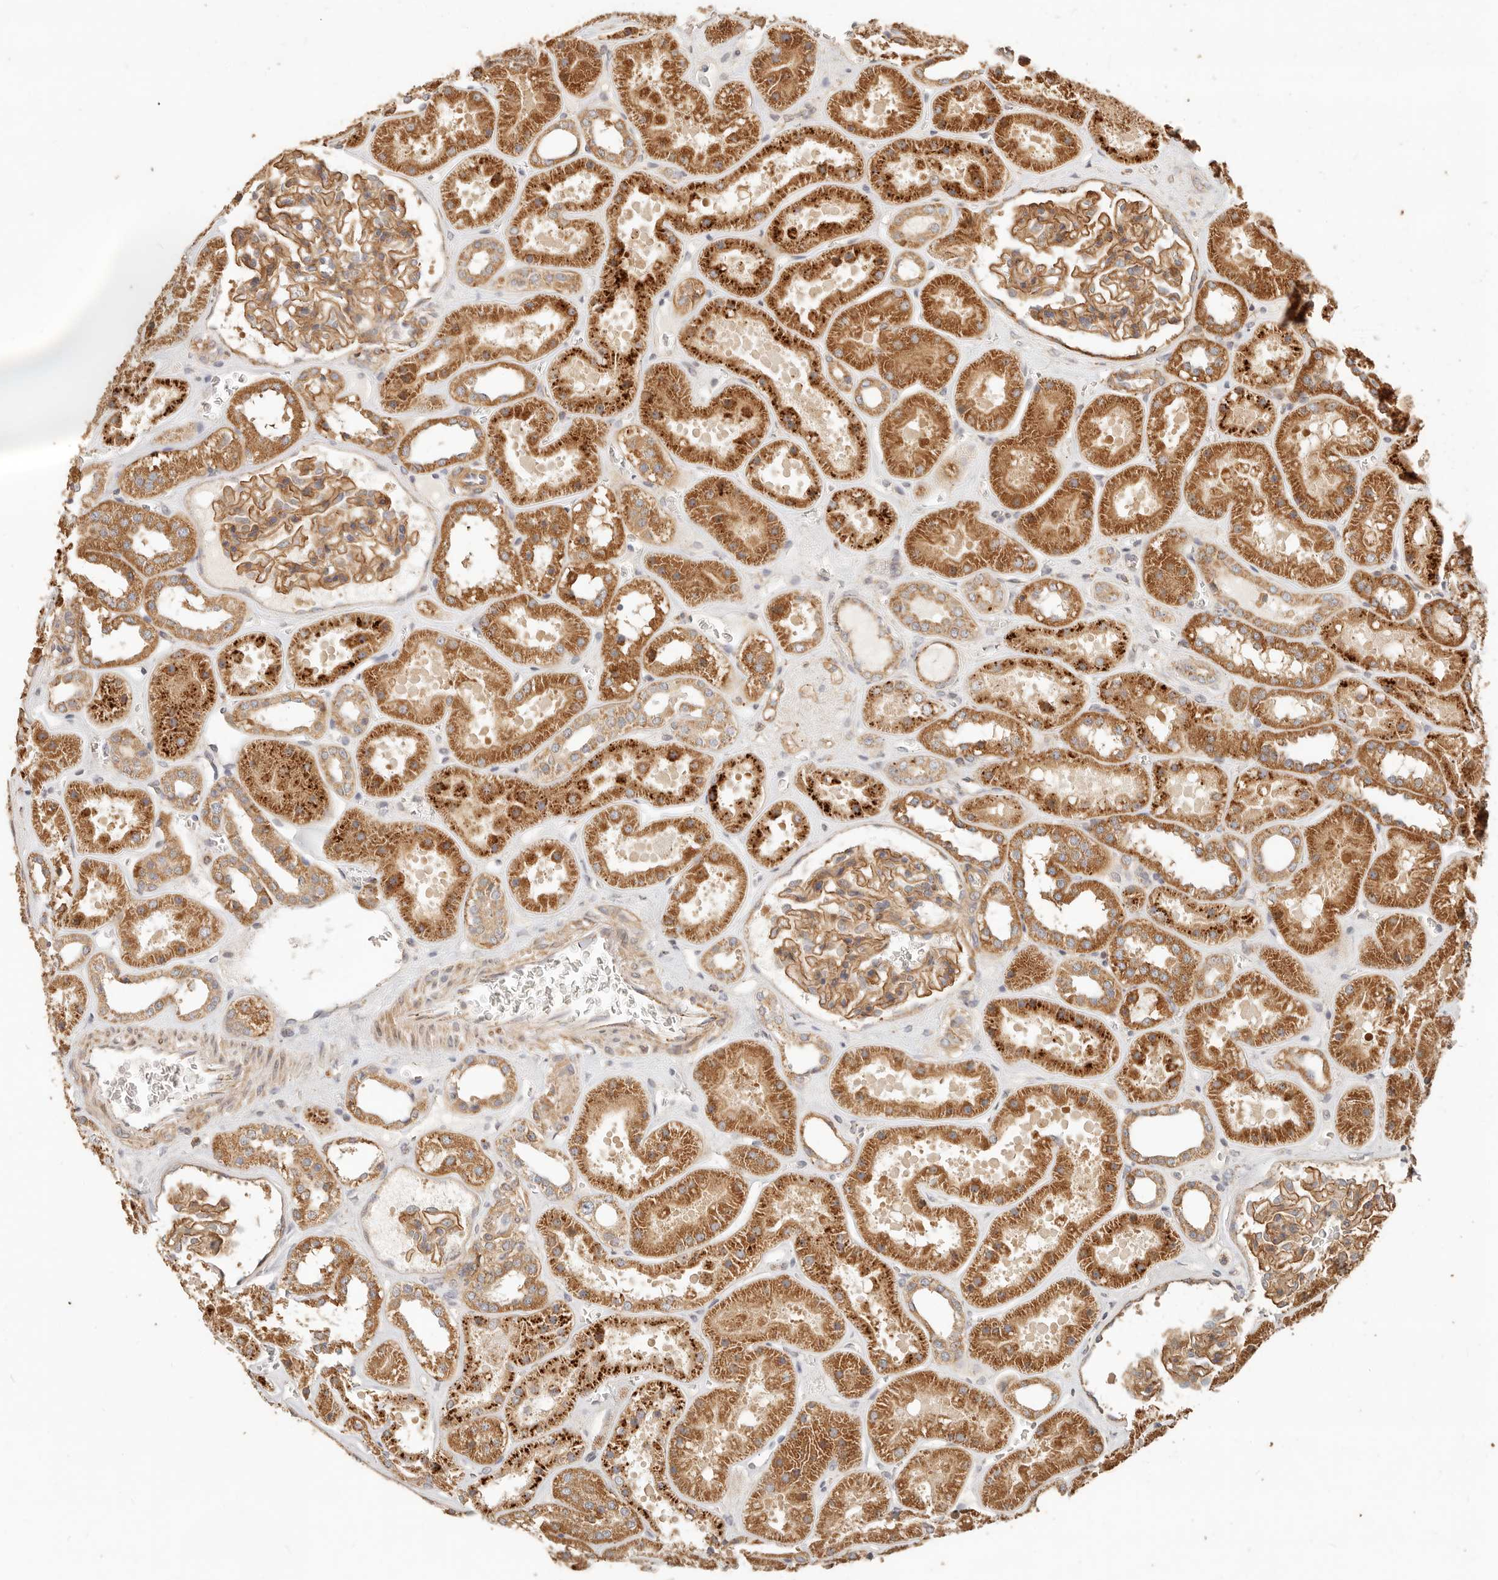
{"staining": {"intensity": "moderate", "quantity": ">75%", "location": "cytoplasmic/membranous"}, "tissue": "kidney", "cell_type": "Cells in glomeruli", "image_type": "normal", "snomed": [{"axis": "morphology", "description": "Normal tissue, NOS"}, {"axis": "topography", "description": "Kidney"}], "caption": "Normal kidney was stained to show a protein in brown. There is medium levels of moderate cytoplasmic/membranous positivity in about >75% of cells in glomeruli. (Brightfield microscopy of DAB IHC at high magnification).", "gene": "PTPN22", "patient": {"sex": "female", "age": 41}}